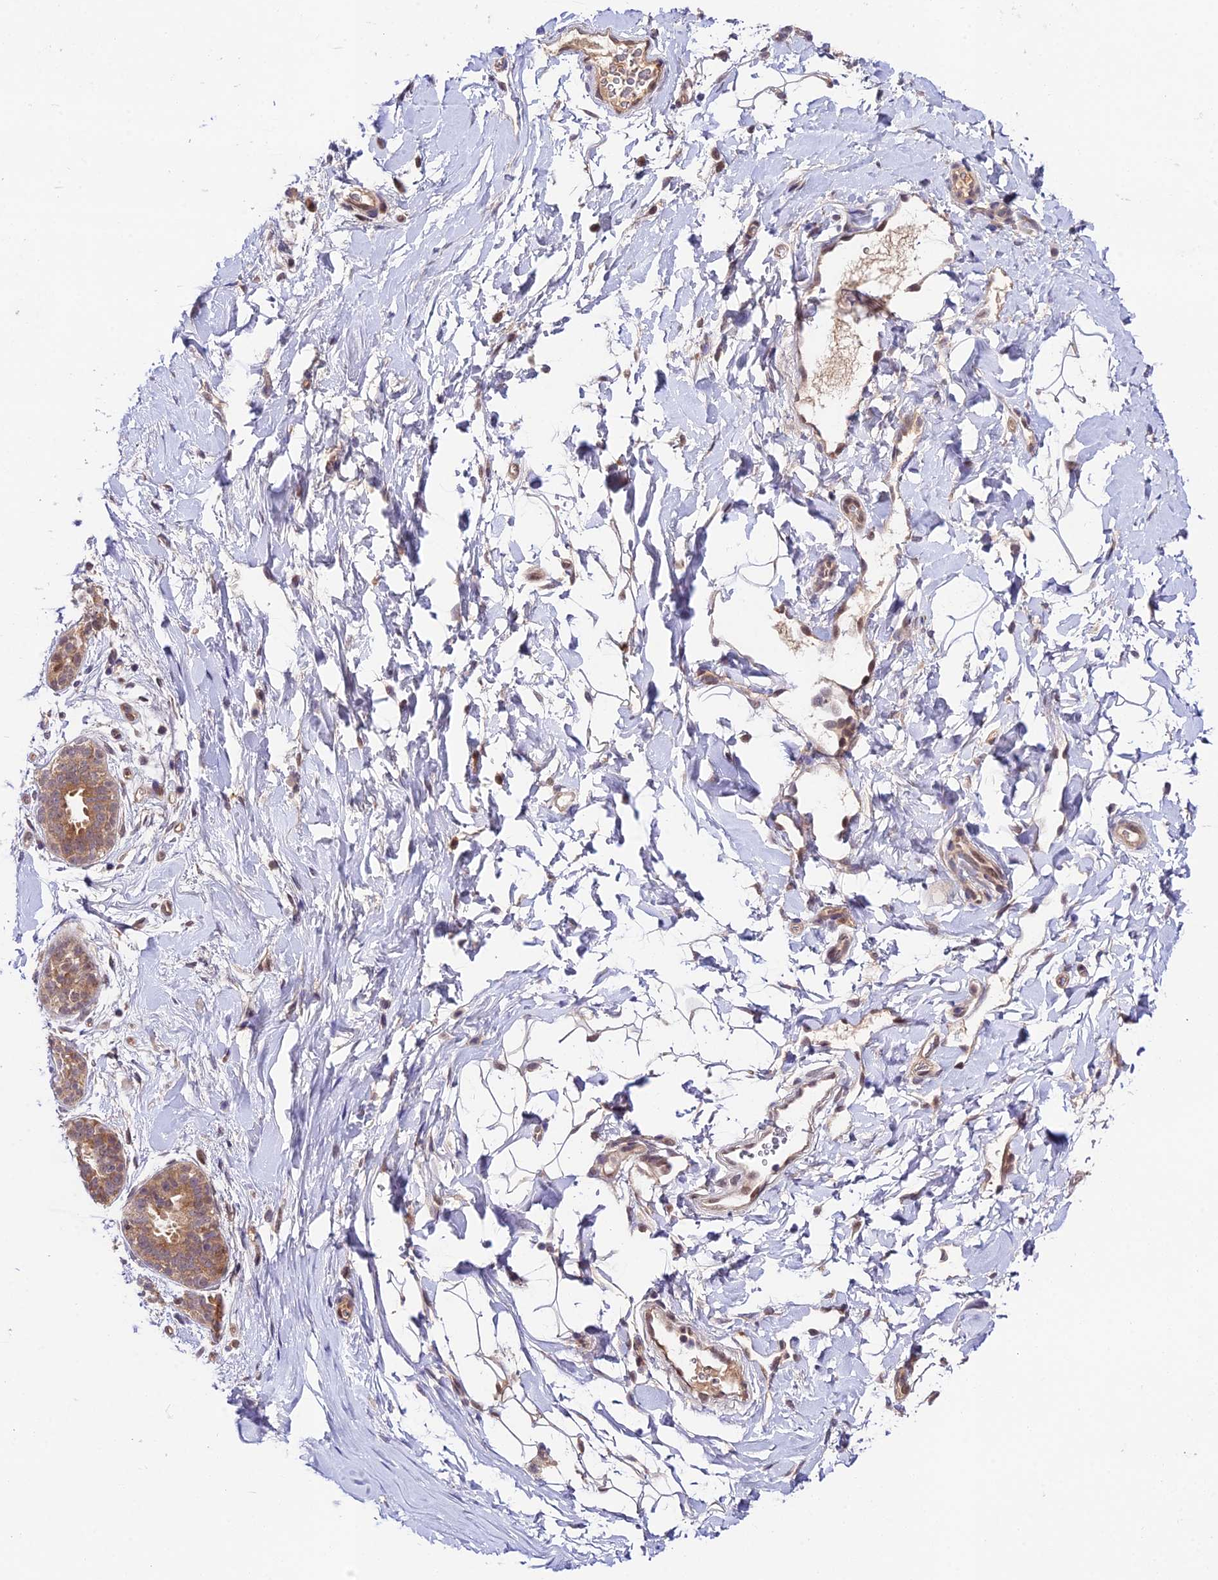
{"staining": {"intensity": "negative", "quantity": "none", "location": "none"}, "tissue": "adipose tissue", "cell_type": "Adipocytes", "image_type": "normal", "snomed": [{"axis": "morphology", "description": "Normal tissue, NOS"}, {"axis": "topography", "description": "Breast"}], "caption": "The micrograph demonstrates no staining of adipocytes in normal adipose tissue.", "gene": "TRIM40", "patient": {"sex": "female", "age": 26}}